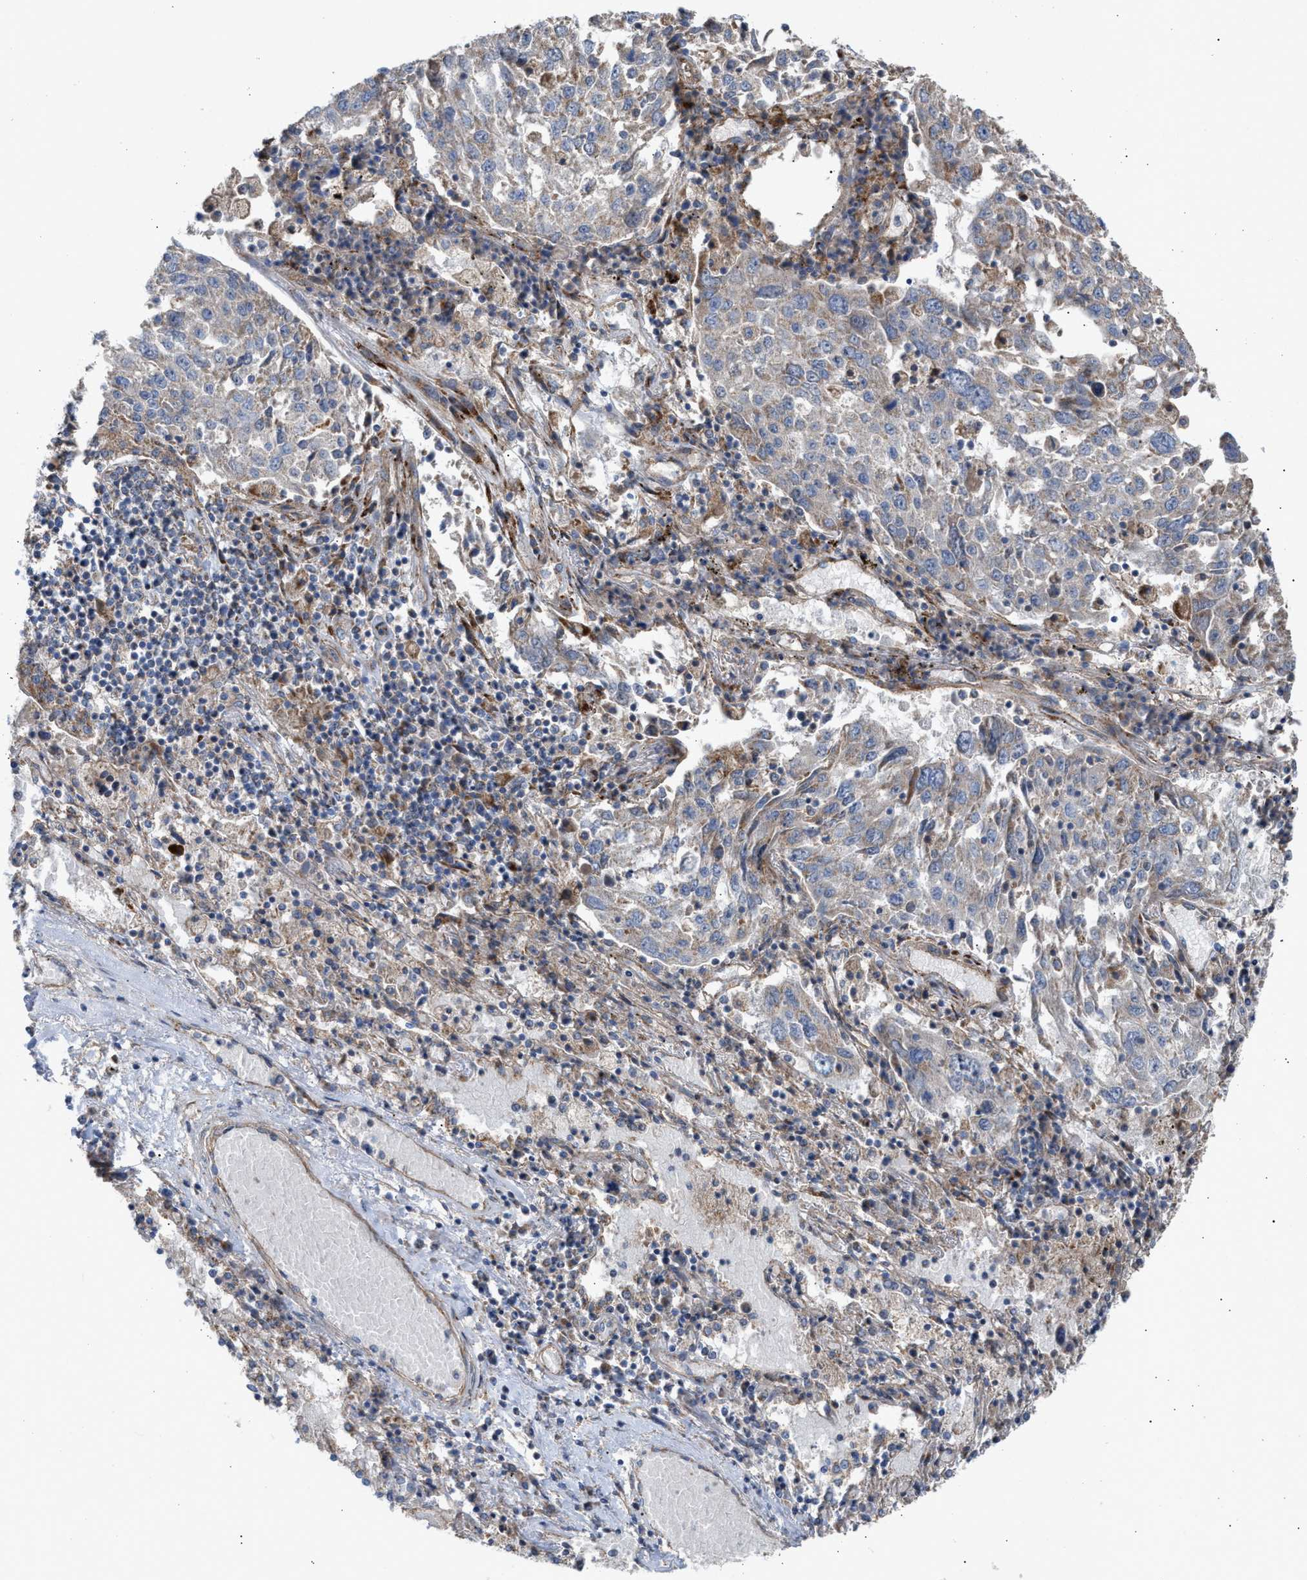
{"staining": {"intensity": "negative", "quantity": "none", "location": "none"}, "tissue": "lung cancer", "cell_type": "Tumor cells", "image_type": "cancer", "snomed": [{"axis": "morphology", "description": "Squamous cell carcinoma, NOS"}, {"axis": "topography", "description": "Lung"}], "caption": "High power microscopy histopathology image of an IHC histopathology image of lung squamous cell carcinoma, revealing no significant expression in tumor cells.", "gene": "OXSM", "patient": {"sex": "male", "age": 65}}